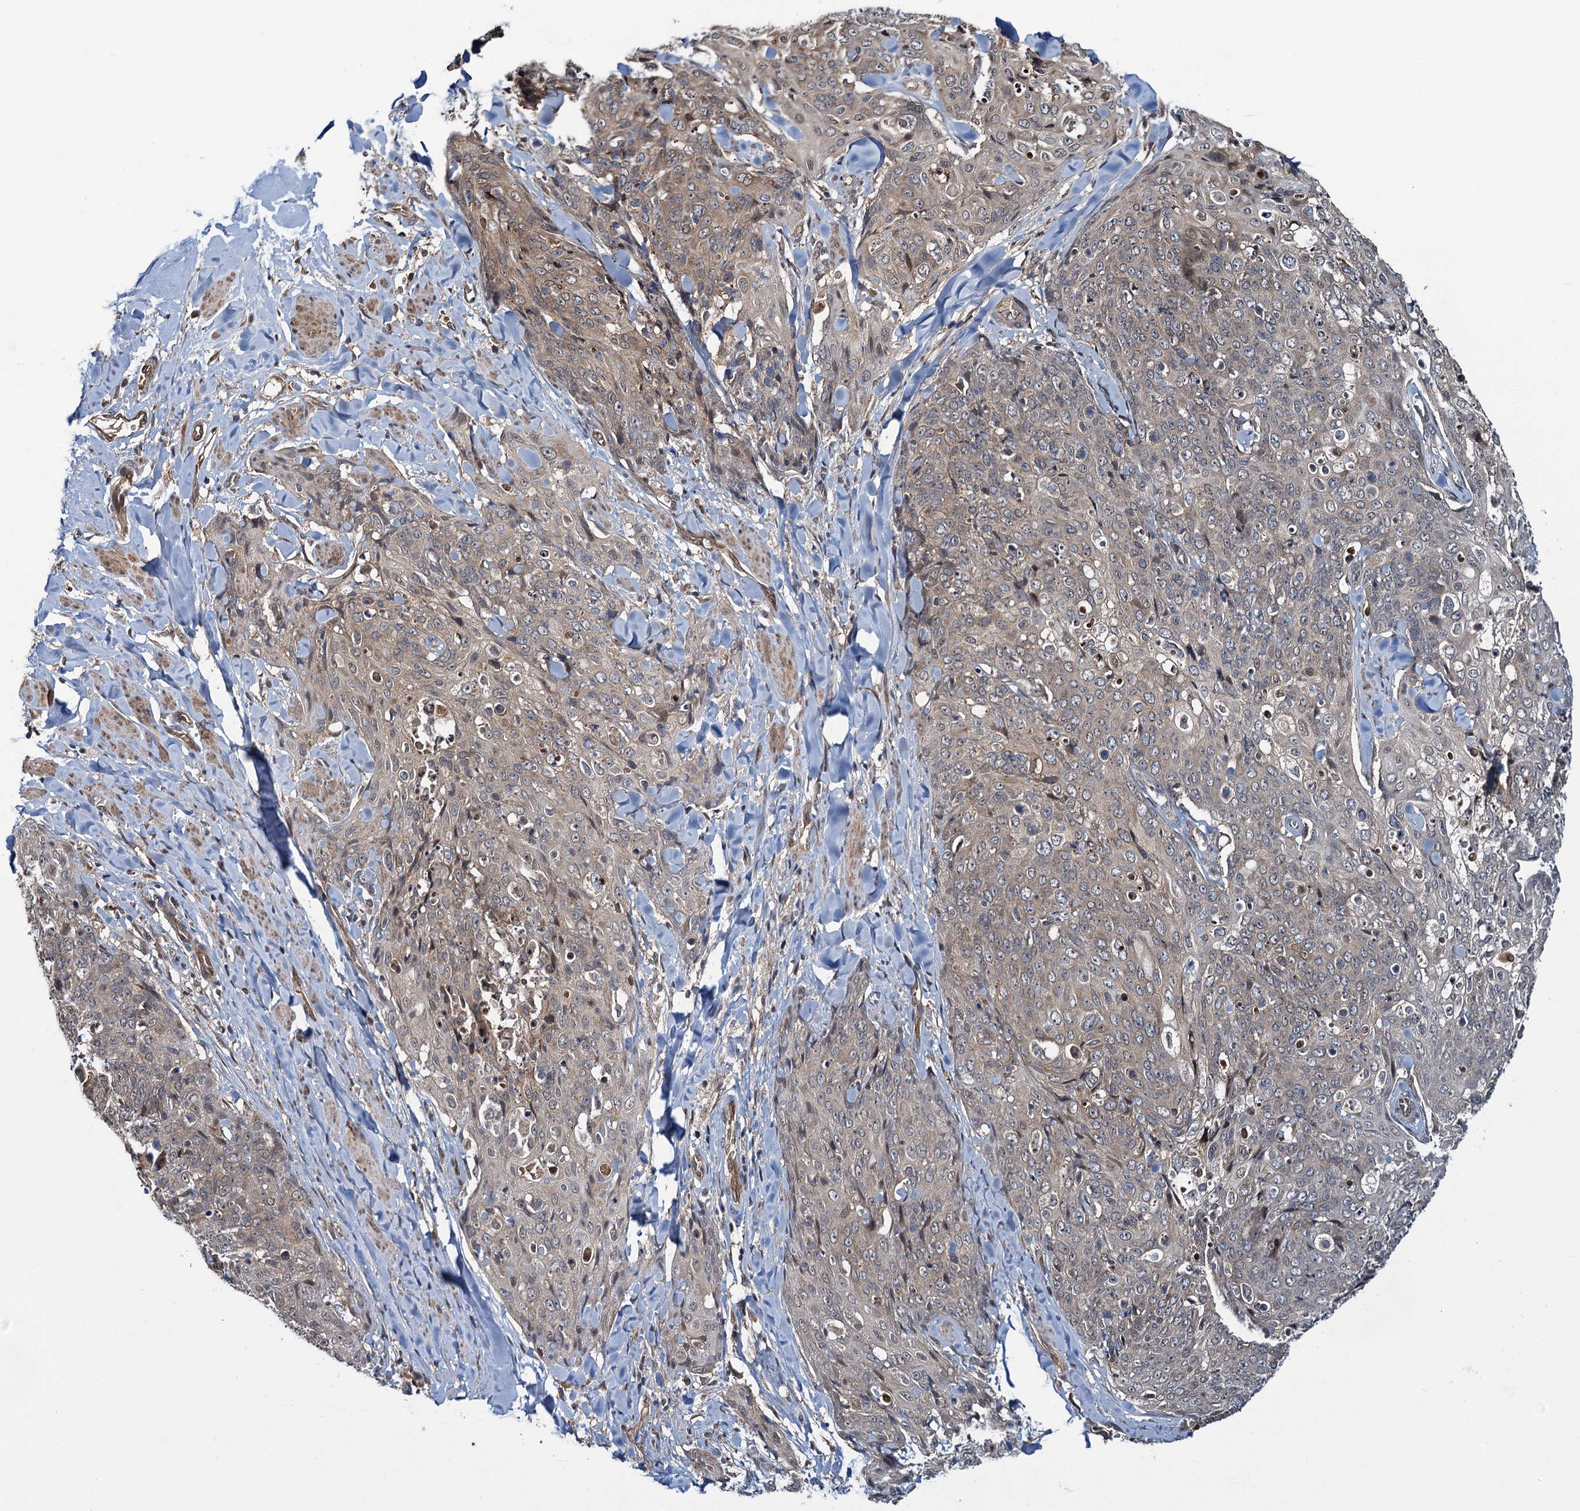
{"staining": {"intensity": "weak", "quantity": "25%-75%", "location": "cytoplasmic/membranous"}, "tissue": "skin cancer", "cell_type": "Tumor cells", "image_type": "cancer", "snomed": [{"axis": "morphology", "description": "Squamous cell carcinoma, NOS"}, {"axis": "topography", "description": "Skin"}, {"axis": "topography", "description": "Vulva"}], "caption": "An immunohistochemistry (IHC) image of tumor tissue is shown. Protein staining in brown shows weak cytoplasmic/membranous positivity in skin squamous cell carcinoma within tumor cells.", "gene": "EVX2", "patient": {"sex": "female", "age": 85}}